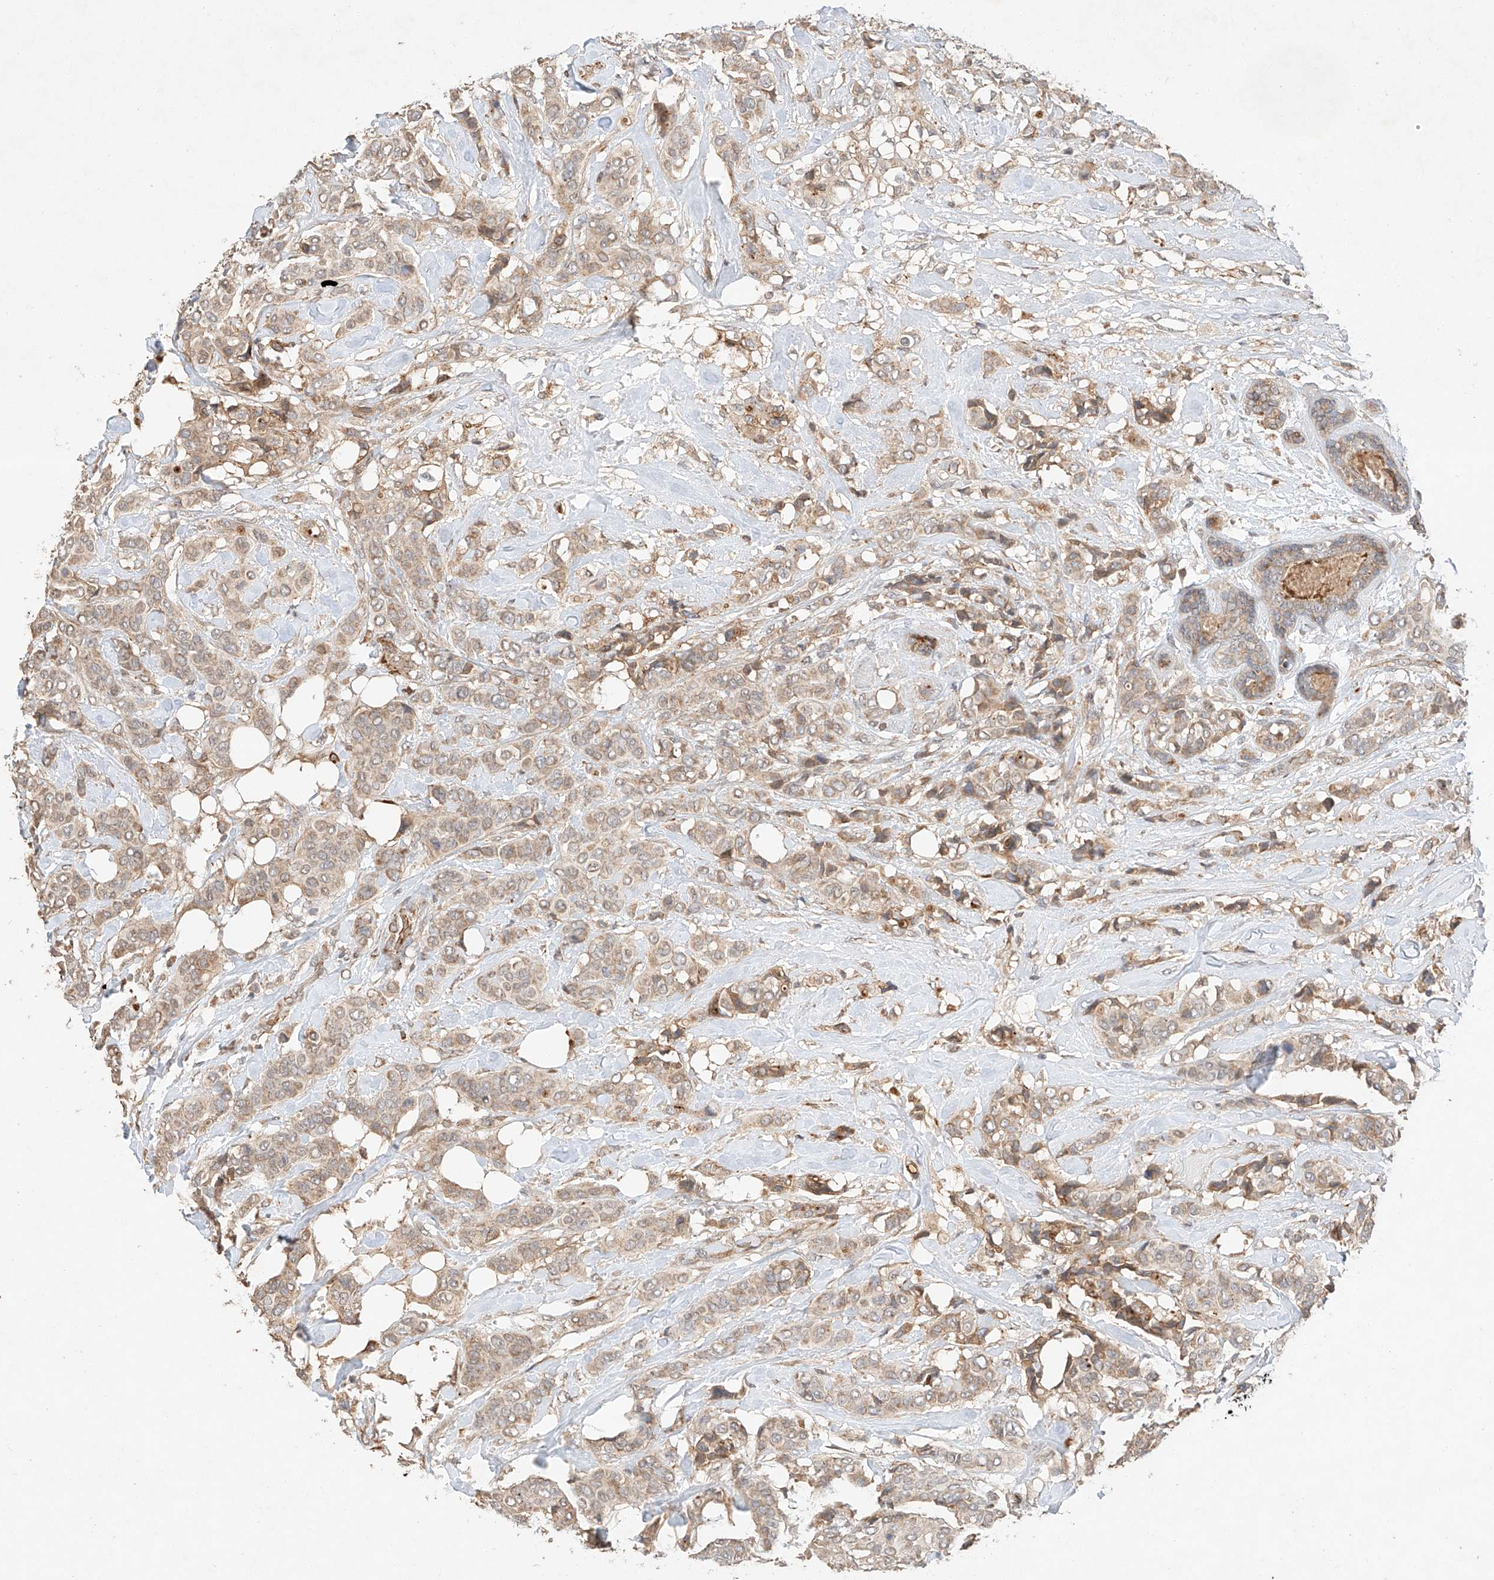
{"staining": {"intensity": "weak", "quantity": ">75%", "location": "cytoplasmic/membranous"}, "tissue": "breast cancer", "cell_type": "Tumor cells", "image_type": "cancer", "snomed": [{"axis": "morphology", "description": "Lobular carcinoma"}, {"axis": "topography", "description": "Breast"}], "caption": "Breast cancer stained with DAB immunohistochemistry reveals low levels of weak cytoplasmic/membranous staining in about >75% of tumor cells.", "gene": "SUSD6", "patient": {"sex": "female", "age": 51}}